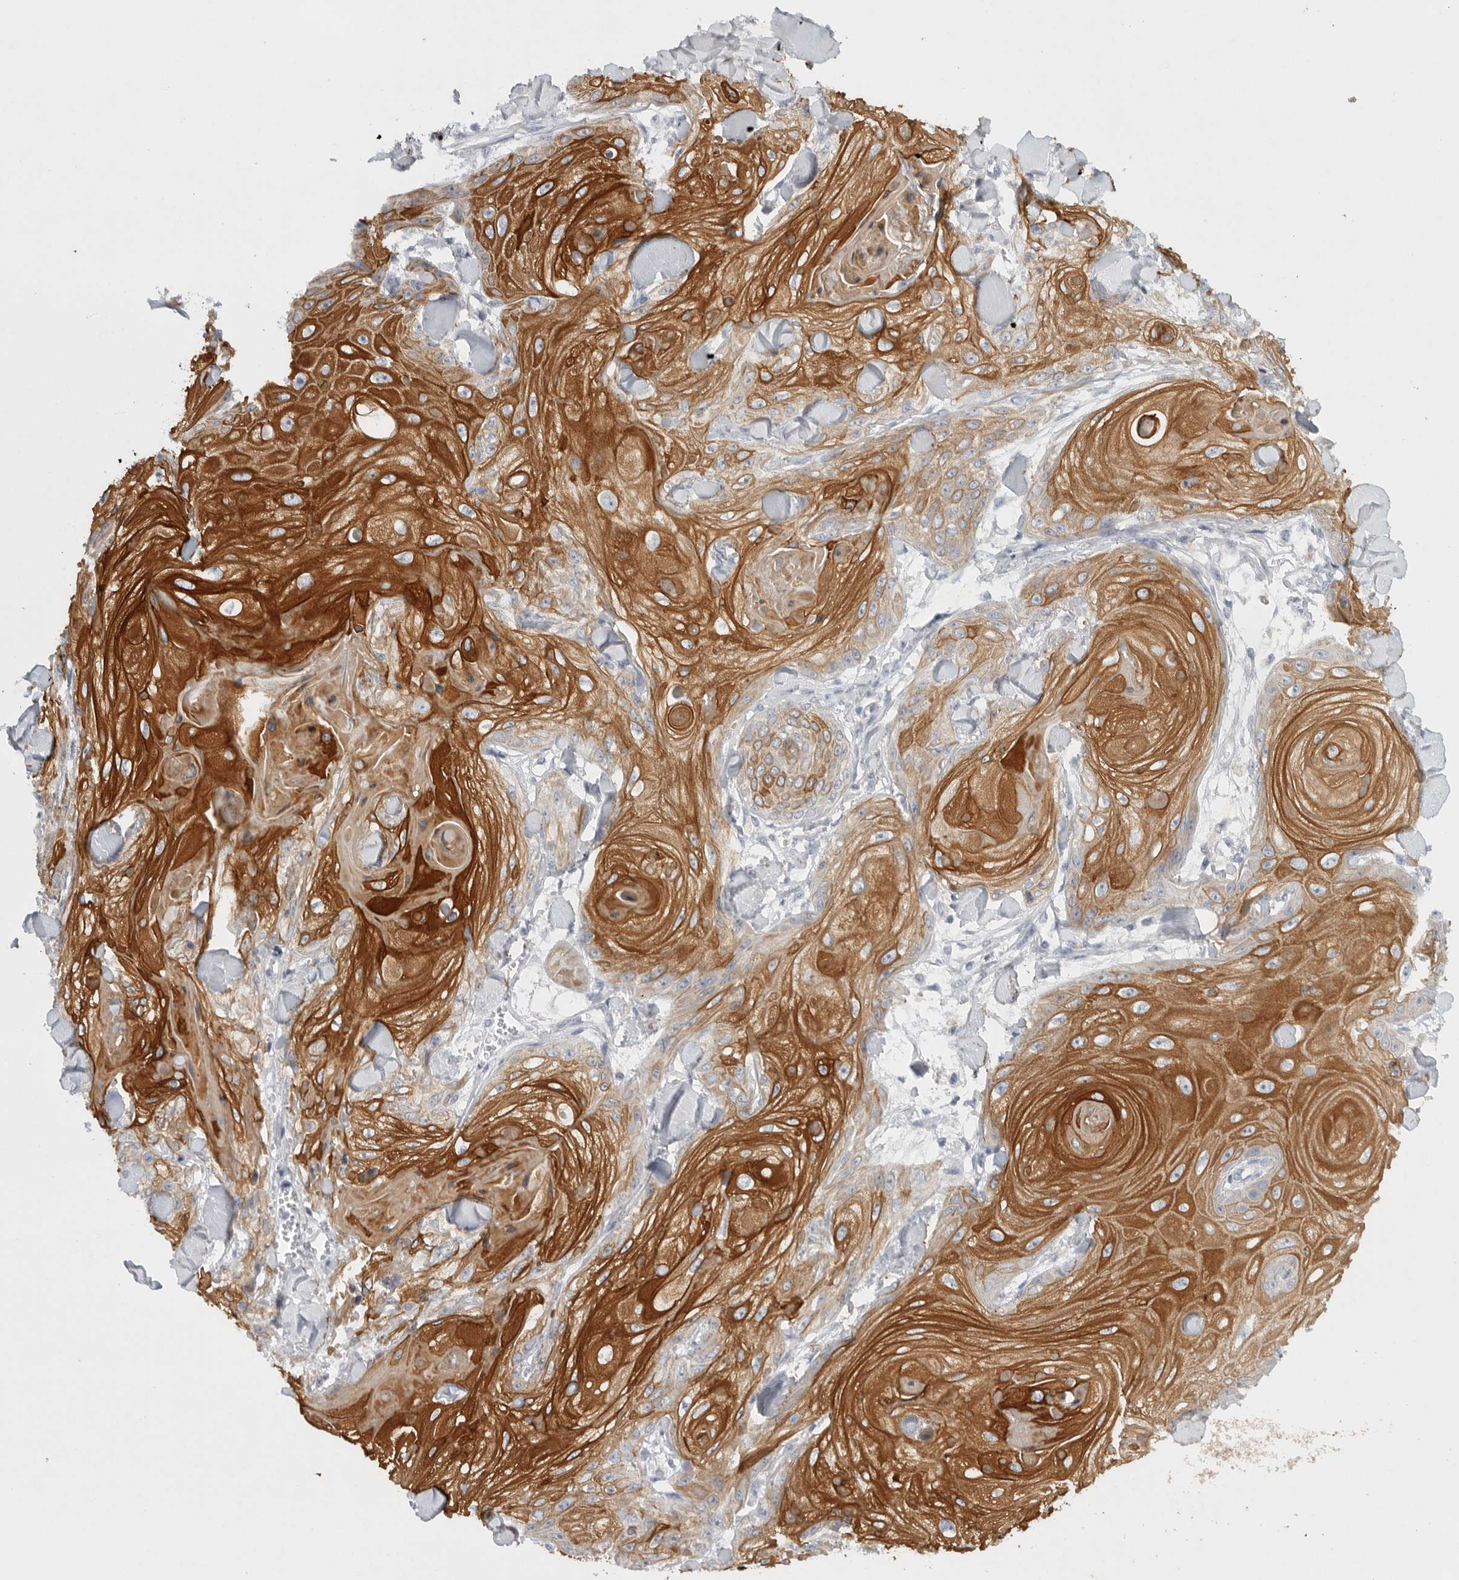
{"staining": {"intensity": "strong", "quantity": ">75%", "location": "cytoplasmic/membranous"}, "tissue": "skin cancer", "cell_type": "Tumor cells", "image_type": "cancer", "snomed": [{"axis": "morphology", "description": "Squamous cell carcinoma, NOS"}, {"axis": "topography", "description": "Skin"}], "caption": "Brown immunohistochemical staining in human skin cancer (squamous cell carcinoma) reveals strong cytoplasmic/membranous positivity in approximately >75% of tumor cells.", "gene": "TMEM69", "patient": {"sex": "male", "age": 74}}